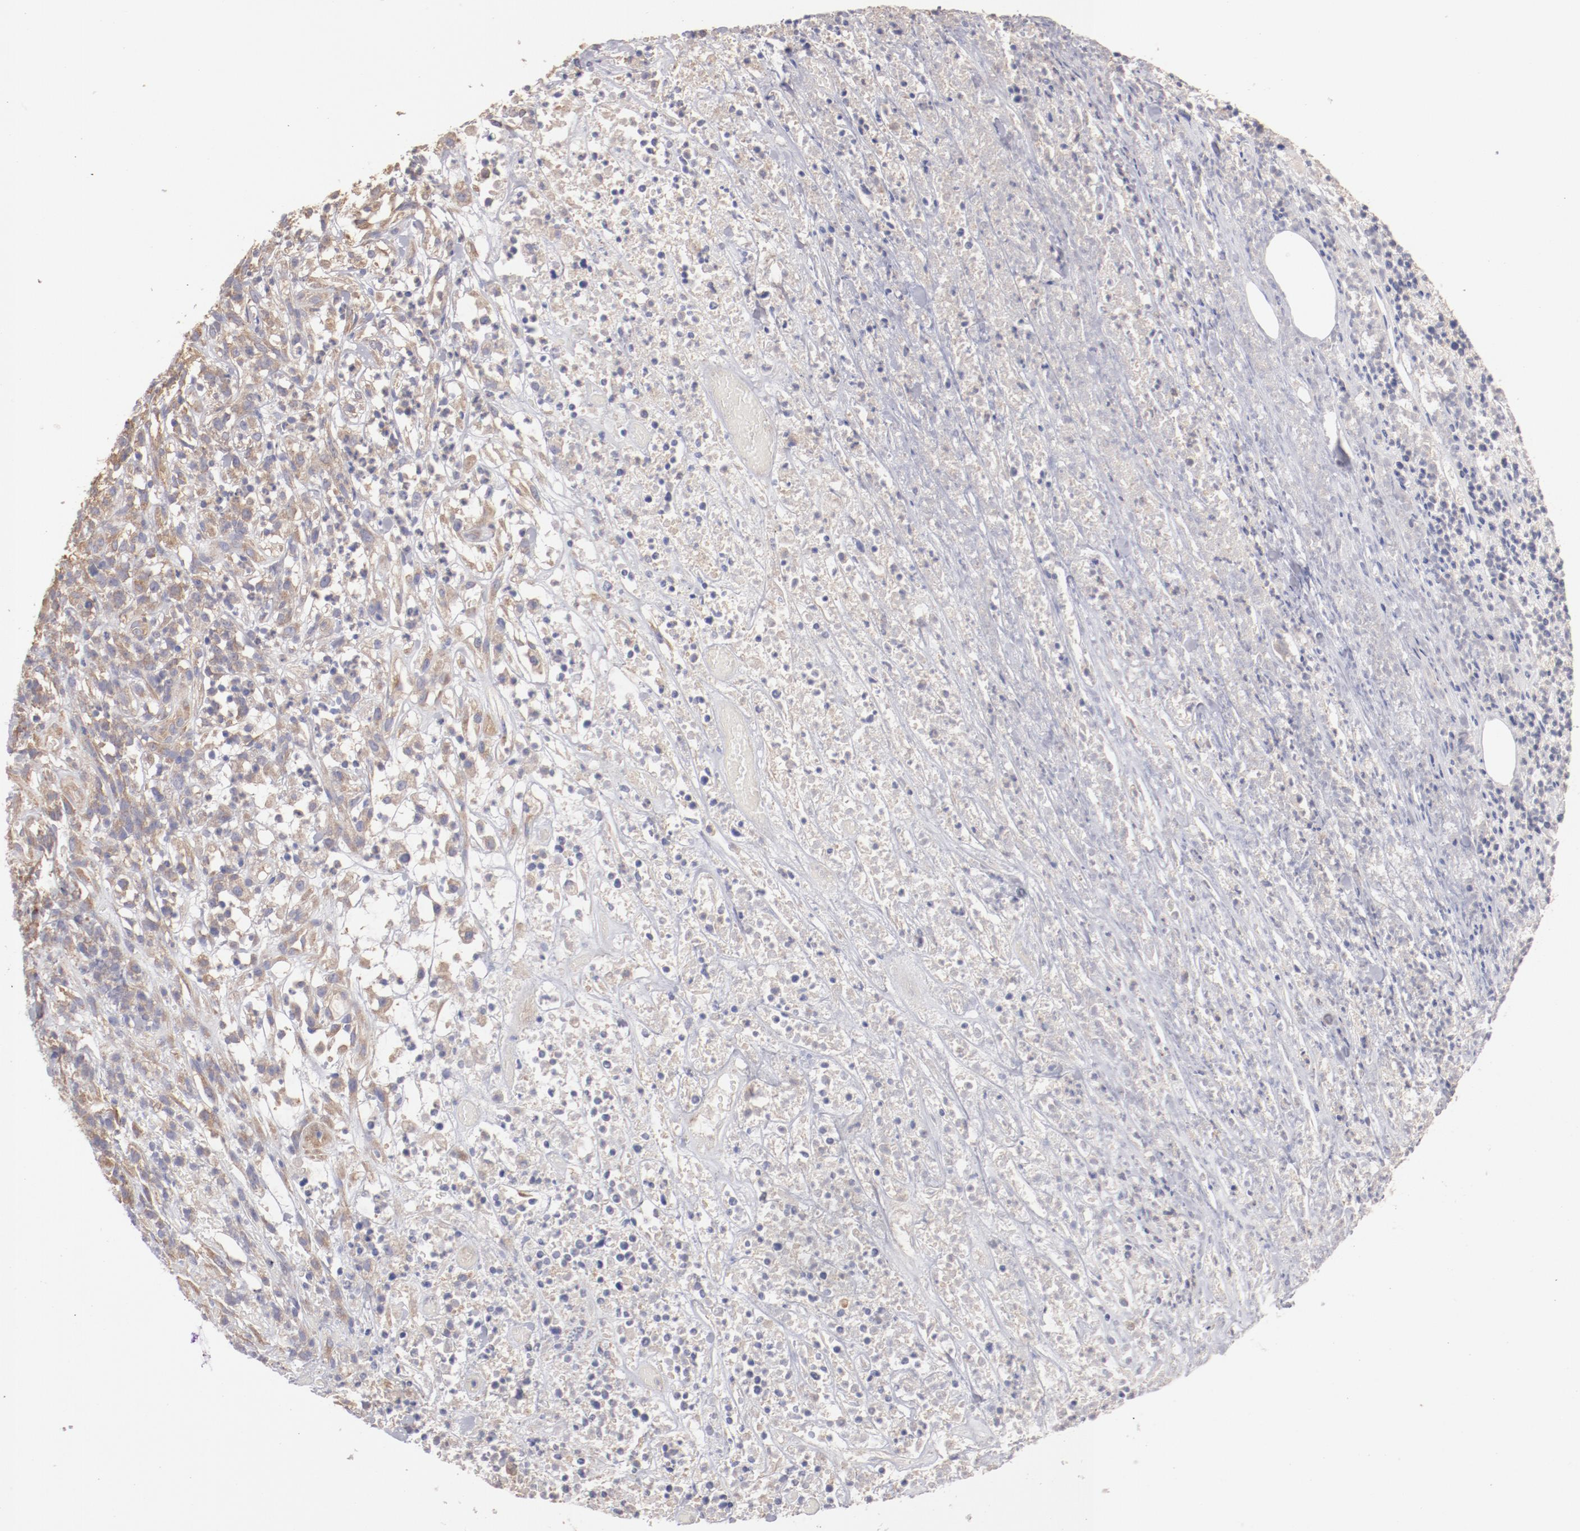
{"staining": {"intensity": "weak", "quantity": "25%-75%", "location": "cytoplasmic/membranous"}, "tissue": "lymphoma", "cell_type": "Tumor cells", "image_type": "cancer", "snomed": [{"axis": "morphology", "description": "Malignant lymphoma, non-Hodgkin's type, High grade"}, {"axis": "topography", "description": "Lymph node"}], "caption": "The photomicrograph shows immunohistochemical staining of malignant lymphoma, non-Hodgkin's type (high-grade). There is weak cytoplasmic/membranous positivity is identified in about 25%-75% of tumor cells.", "gene": "ENTPD5", "patient": {"sex": "female", "age": 73}}